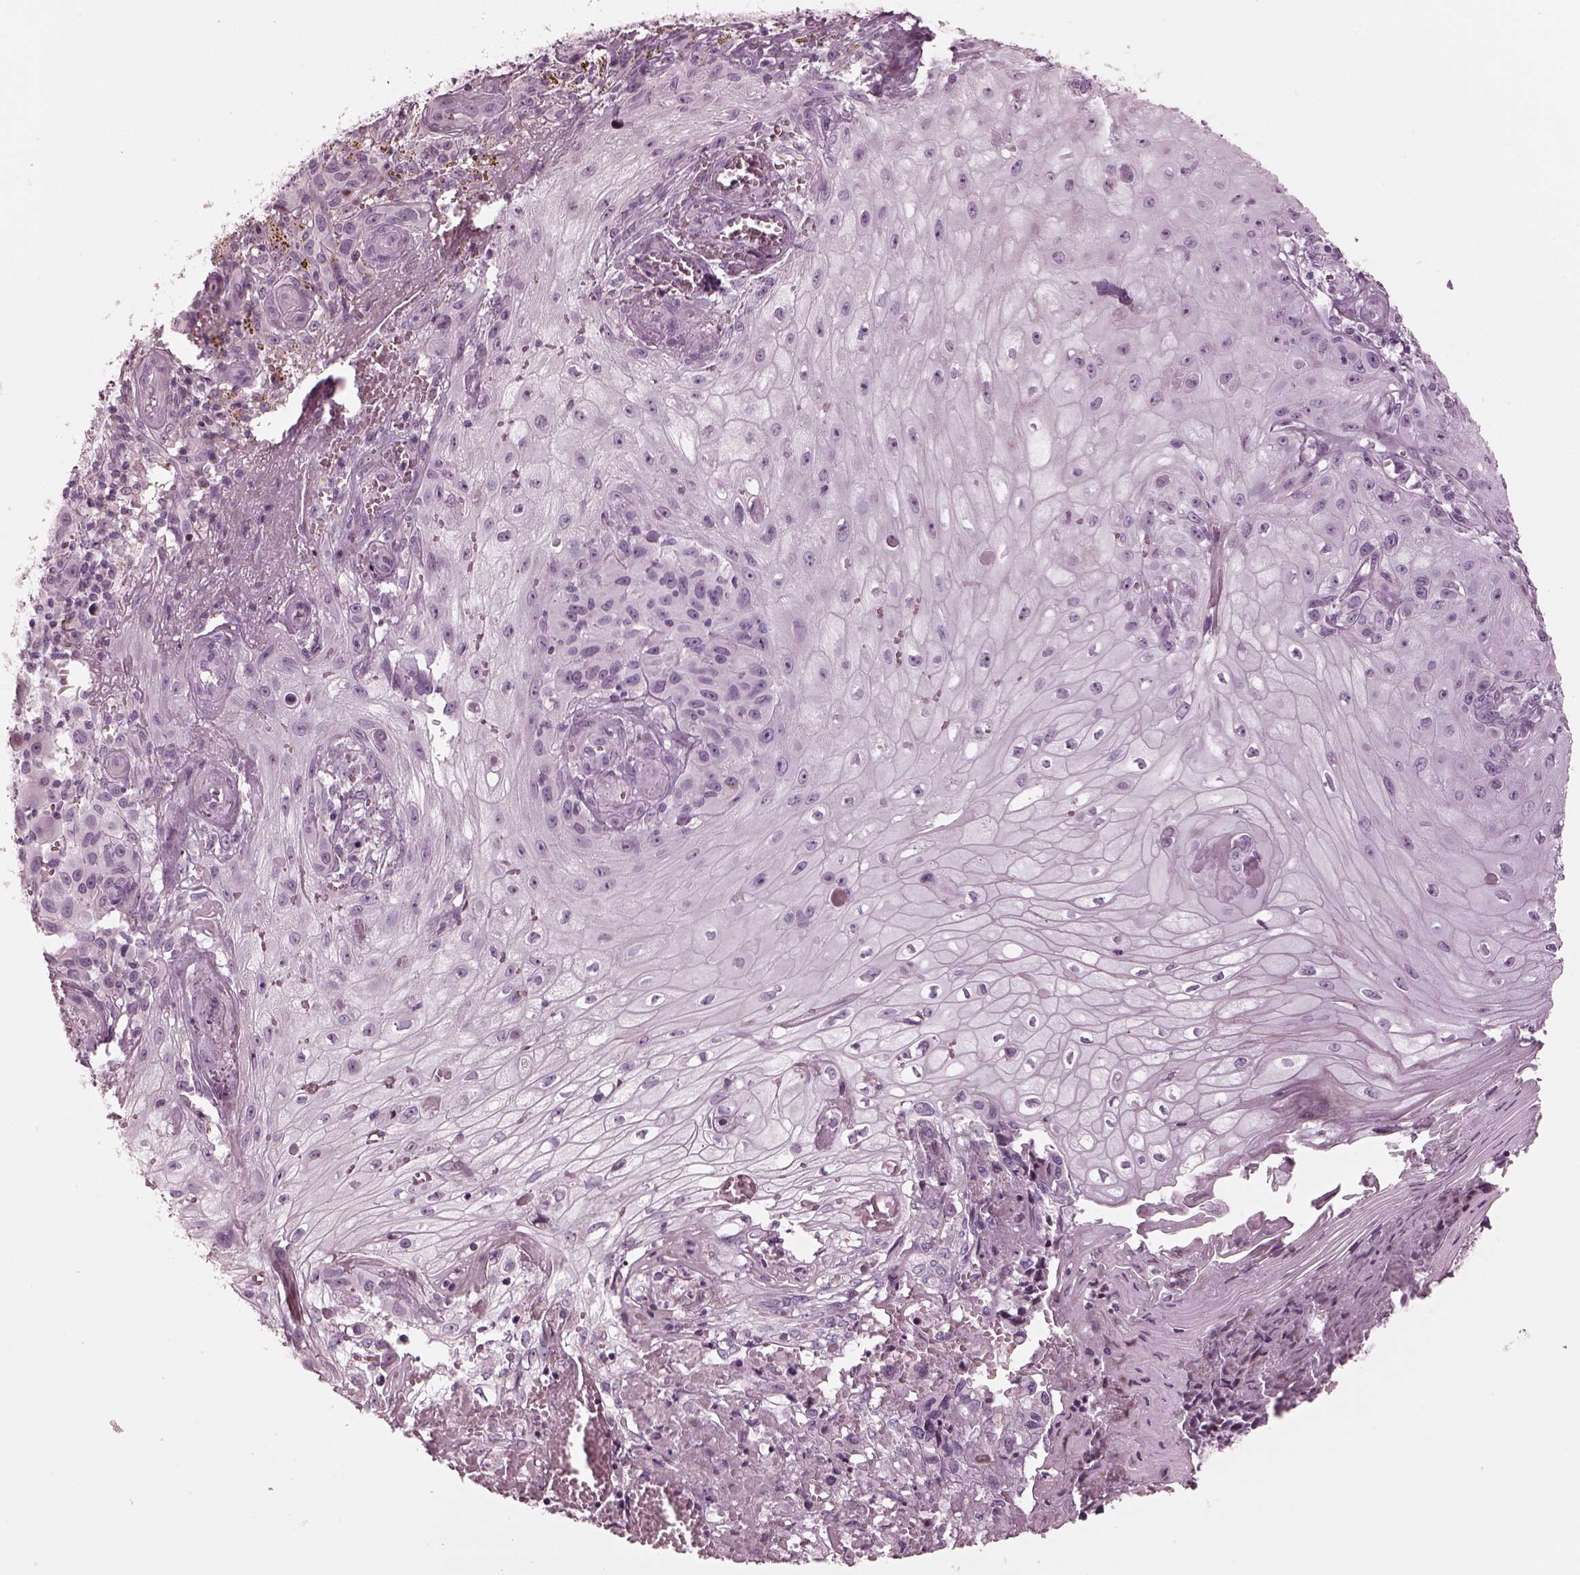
{"staining": {"intensity": "negative", "quantity": "none", "location": "none"}, "tissue": "melanoma", "cell_type": "Tumor cells", "image_type": "cancer", "snomed": [{"axis": "morphology", "description": "Malignant melanoma, NOS"}, {"axis": "topography", "description": "Skin"}], "caption": "High magnification brightfield microscopy of melanoma stained with DAB (brown) and counterstained with hematoxylin (blue): tumor cells show no significant positivity.", "gene": "OPN4", "patient": {"sex": "female", "age": 53}}